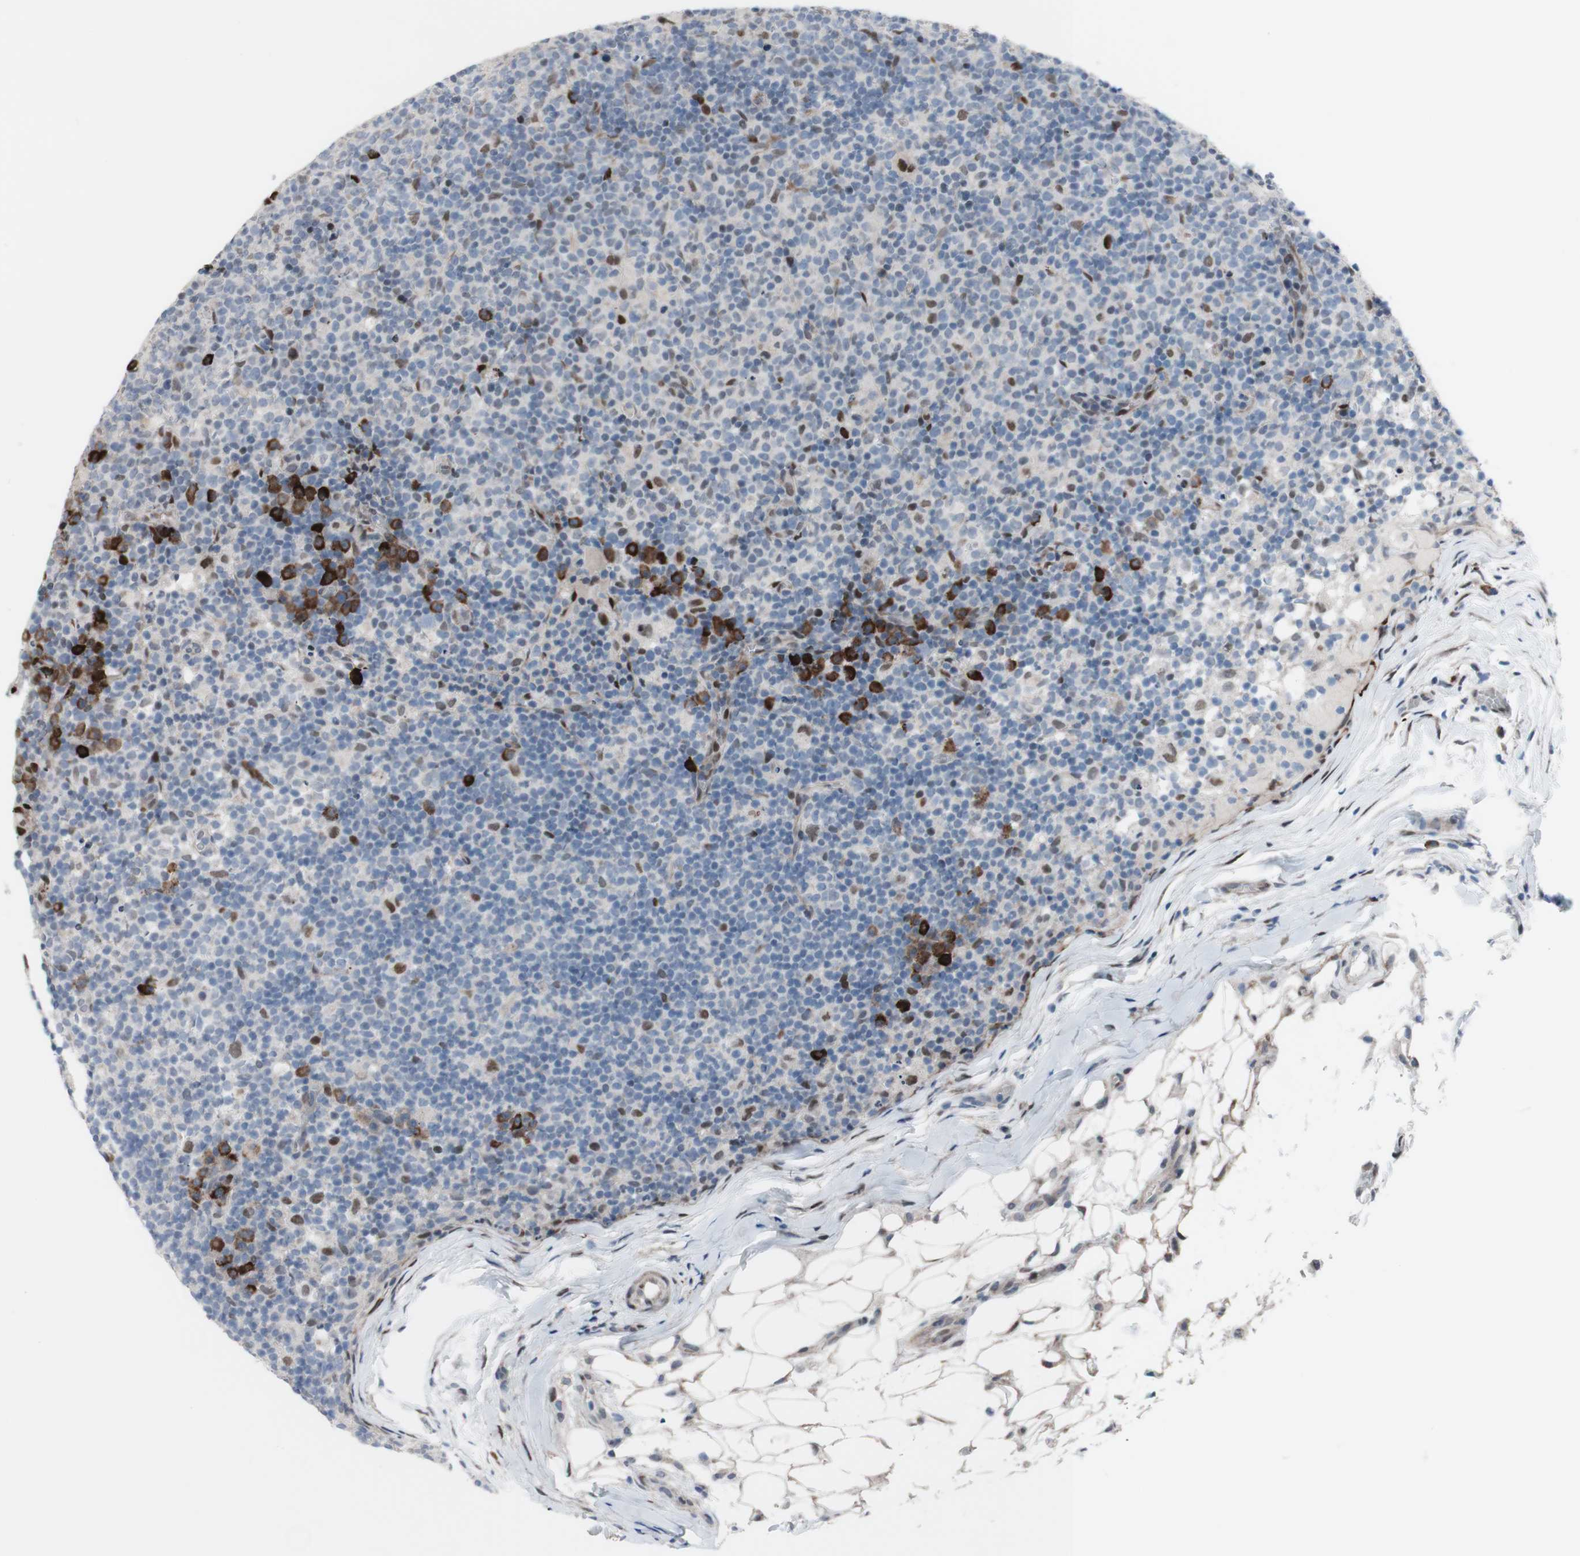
{"staining": {"intensity": "negative", "quantity": "none", "location": "none"}, "tissue": "lymph node", "cell_type": "Germinal center cells", "image_type": "normal", "snomed": [{"axis": "morphology", "description": "Normal tissue, NOS"}, {"axis": "morphology", "description": "Inflammation, NOS"}, {"axis": "topography", "description": "Lymph node"}], "caption": "Micrograph shows no protein staining in germinal center cells of normal lymph node.", "gene": "PHTF2", "patient": {"sex": "male", "age": 55}}